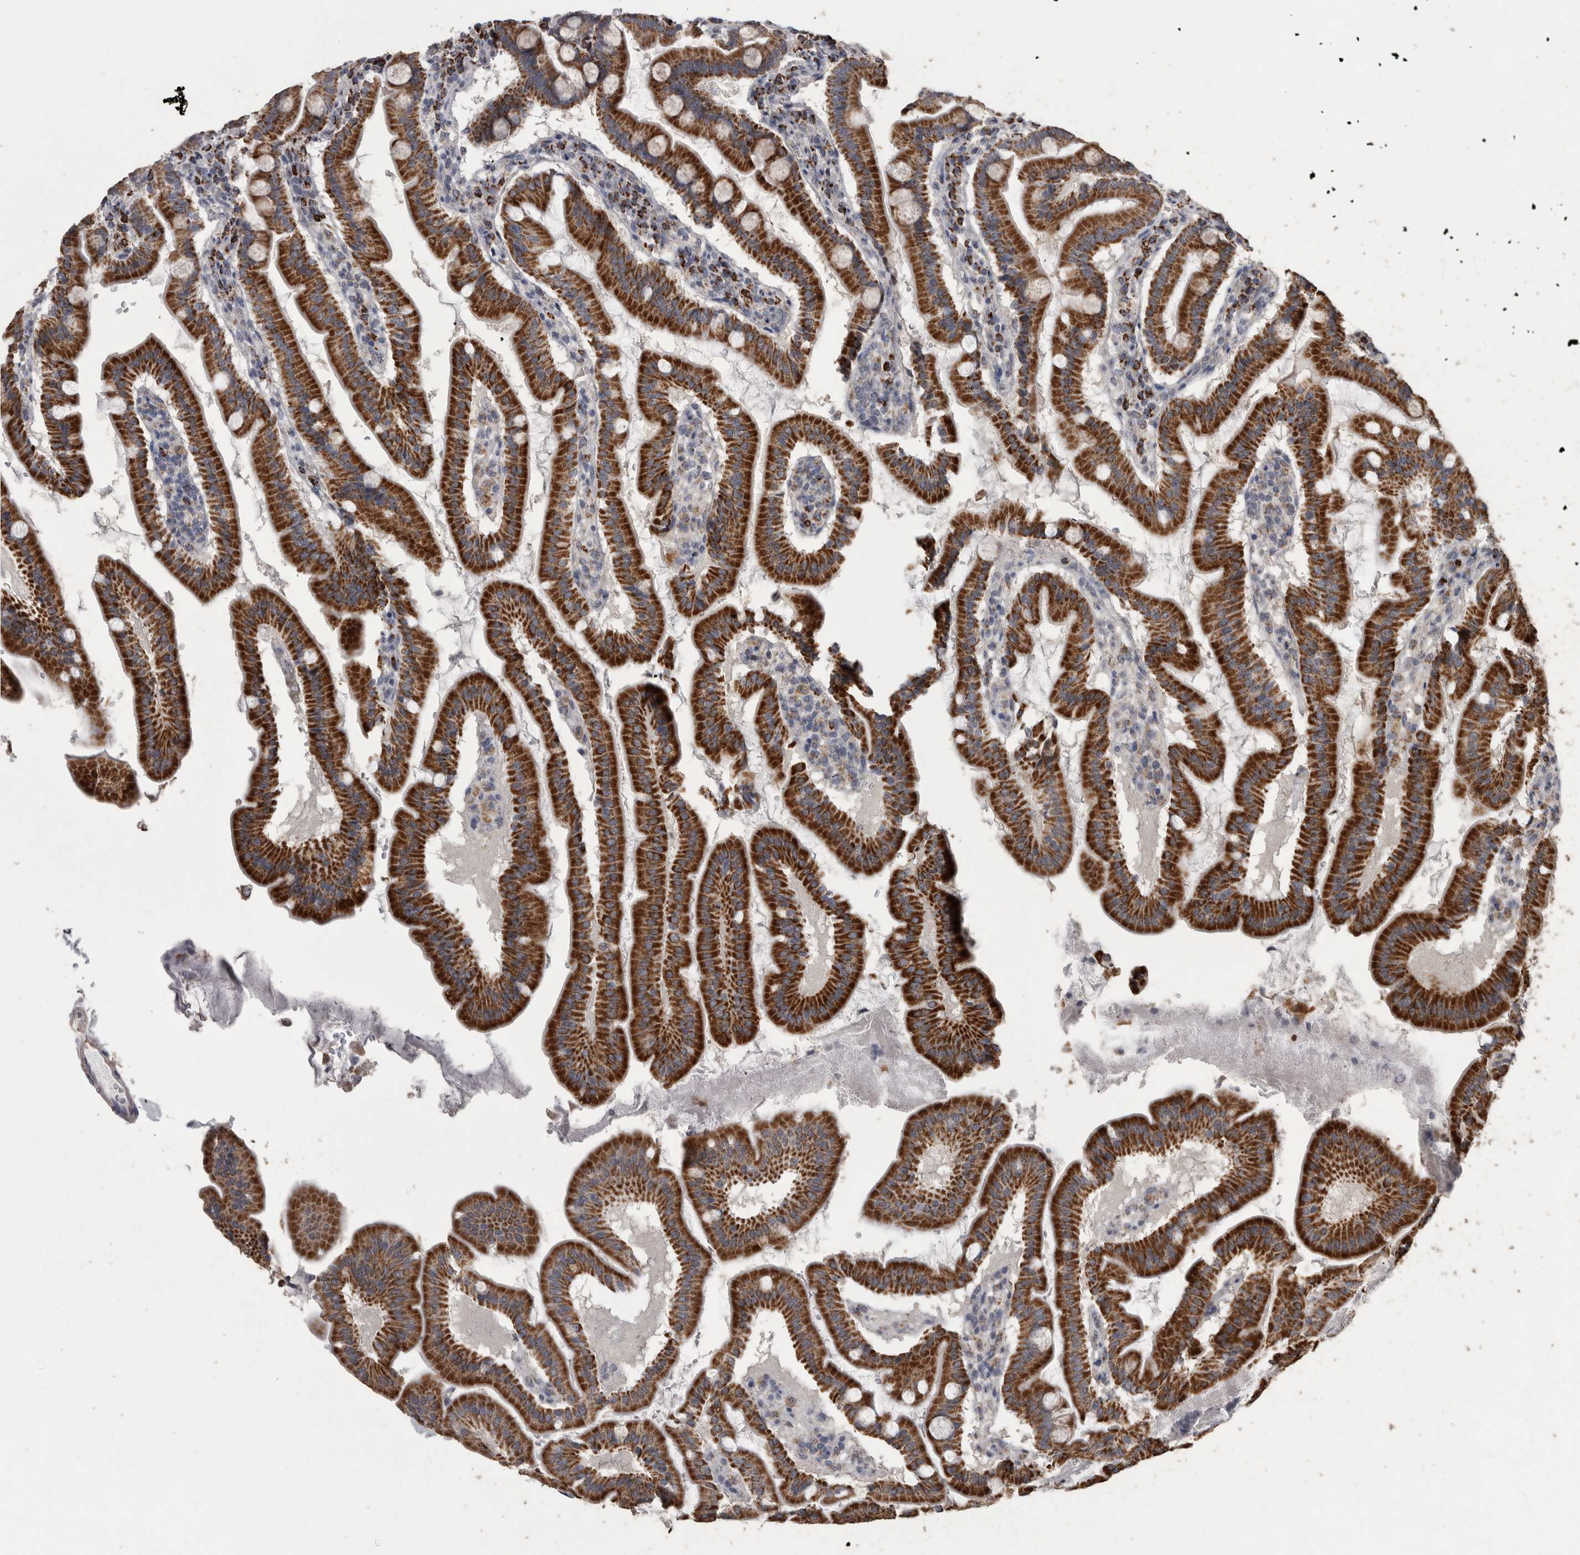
{"staining": {"intensity": "strong", "quantity": ">75%", "location": "cytoplasmic/membranous"}, "tissue": "duodenum", "cell_type": "Glandular cells", "image_type": "normal", "snomed": [{"axis": "morphology", "description": "Normal tissue, NOS"}, {"axis": "morphology", "description": "Adenocarcinoma, NOS"}, {"axis": "topography", "description": "Pancreas"}, {"axis": "topography", "description": "Duodenum"}], "caption": "Duodenum stained with immunohistochemistry (IHC) exhibits strong cytoplasmic/membranous expression in about >75% of glandular cells.", "gene": "ACADM", "patient": {"sex": "male", "age": 50}}